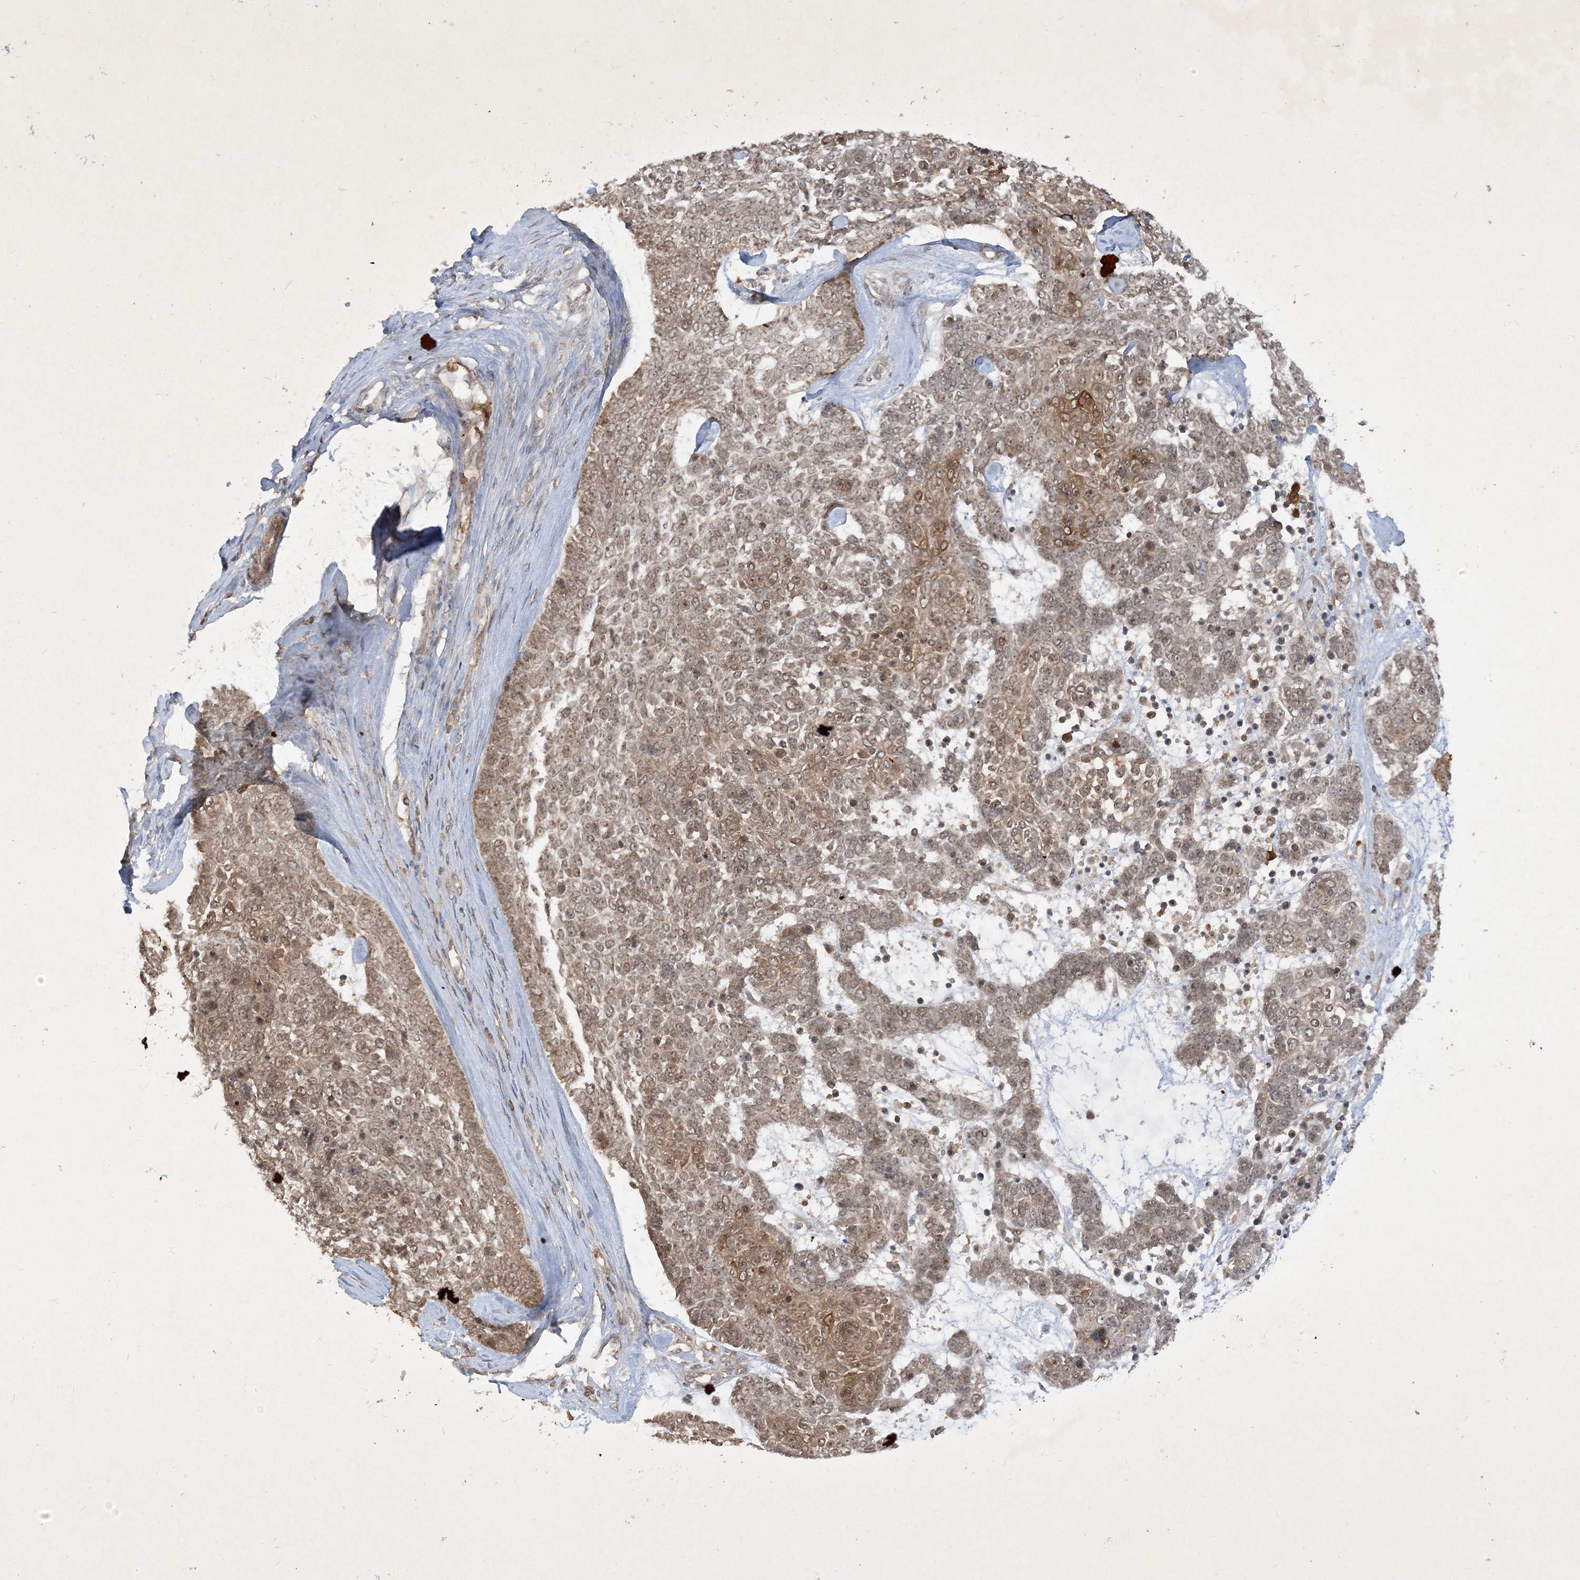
{"staining": {"intensity": "moderate", "quantity": ">75%", "location": "cytoplasmic/membranous,nuclear"}, "tissue": "skin cancer", "cell_type": "Tumor cells", "image_type": "cancer", "snomed": [{"axis": "morphology", "description": "Basal cell carcinoma"}, {"axis": "topography", "description": "Skin"}], "caption": "Immunohistochemical staining of skin cancer (basal cell carcinoma) exhibits medium levels of moderate cytoplasmic/membranous and nuclear protein positivity in approximately >75% of tumor cells.", "gene": "ZNF213", "patient": {"sex": "female", "age": 81}}